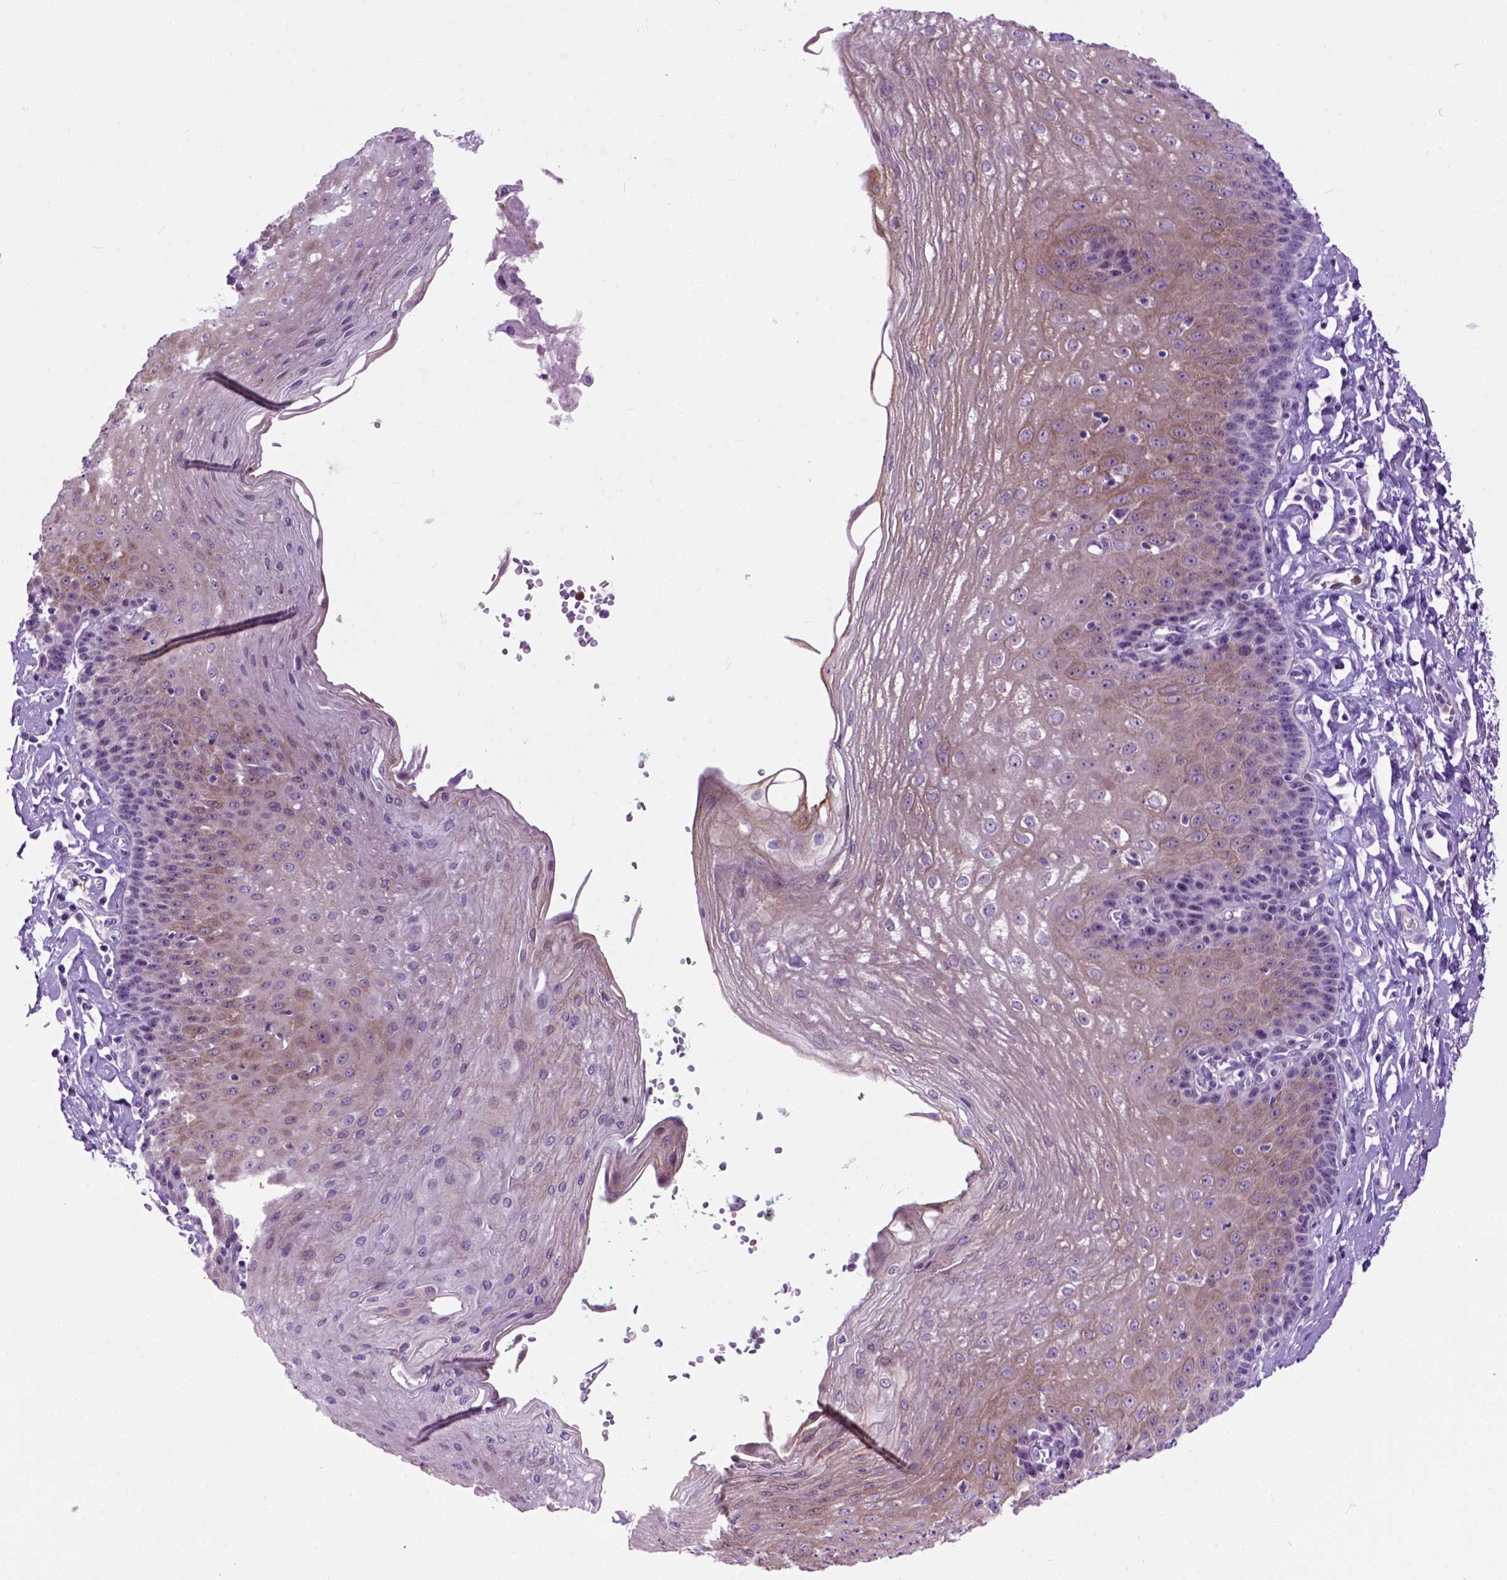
{"staining": {"intensity": "weak", "quantity": ">75%", "location": "cytoplasmic/membranous"}, "tissue": "esophagus", "cell_type": "Squamous epithelial cells", "image_type": "normal", "snomed": [{"axis": "morphology", "description": "Normal tissue, NOS"}, {"axis": "topography", "description": "Esophagus"}], "caption": "Weak cytoplasmic/membranous protein staining is appreciated in approximately >75% of squamous epithelial cells in esophagus.", "gene": "MAPT", "patient": {"sex": "female", "age": 81}}